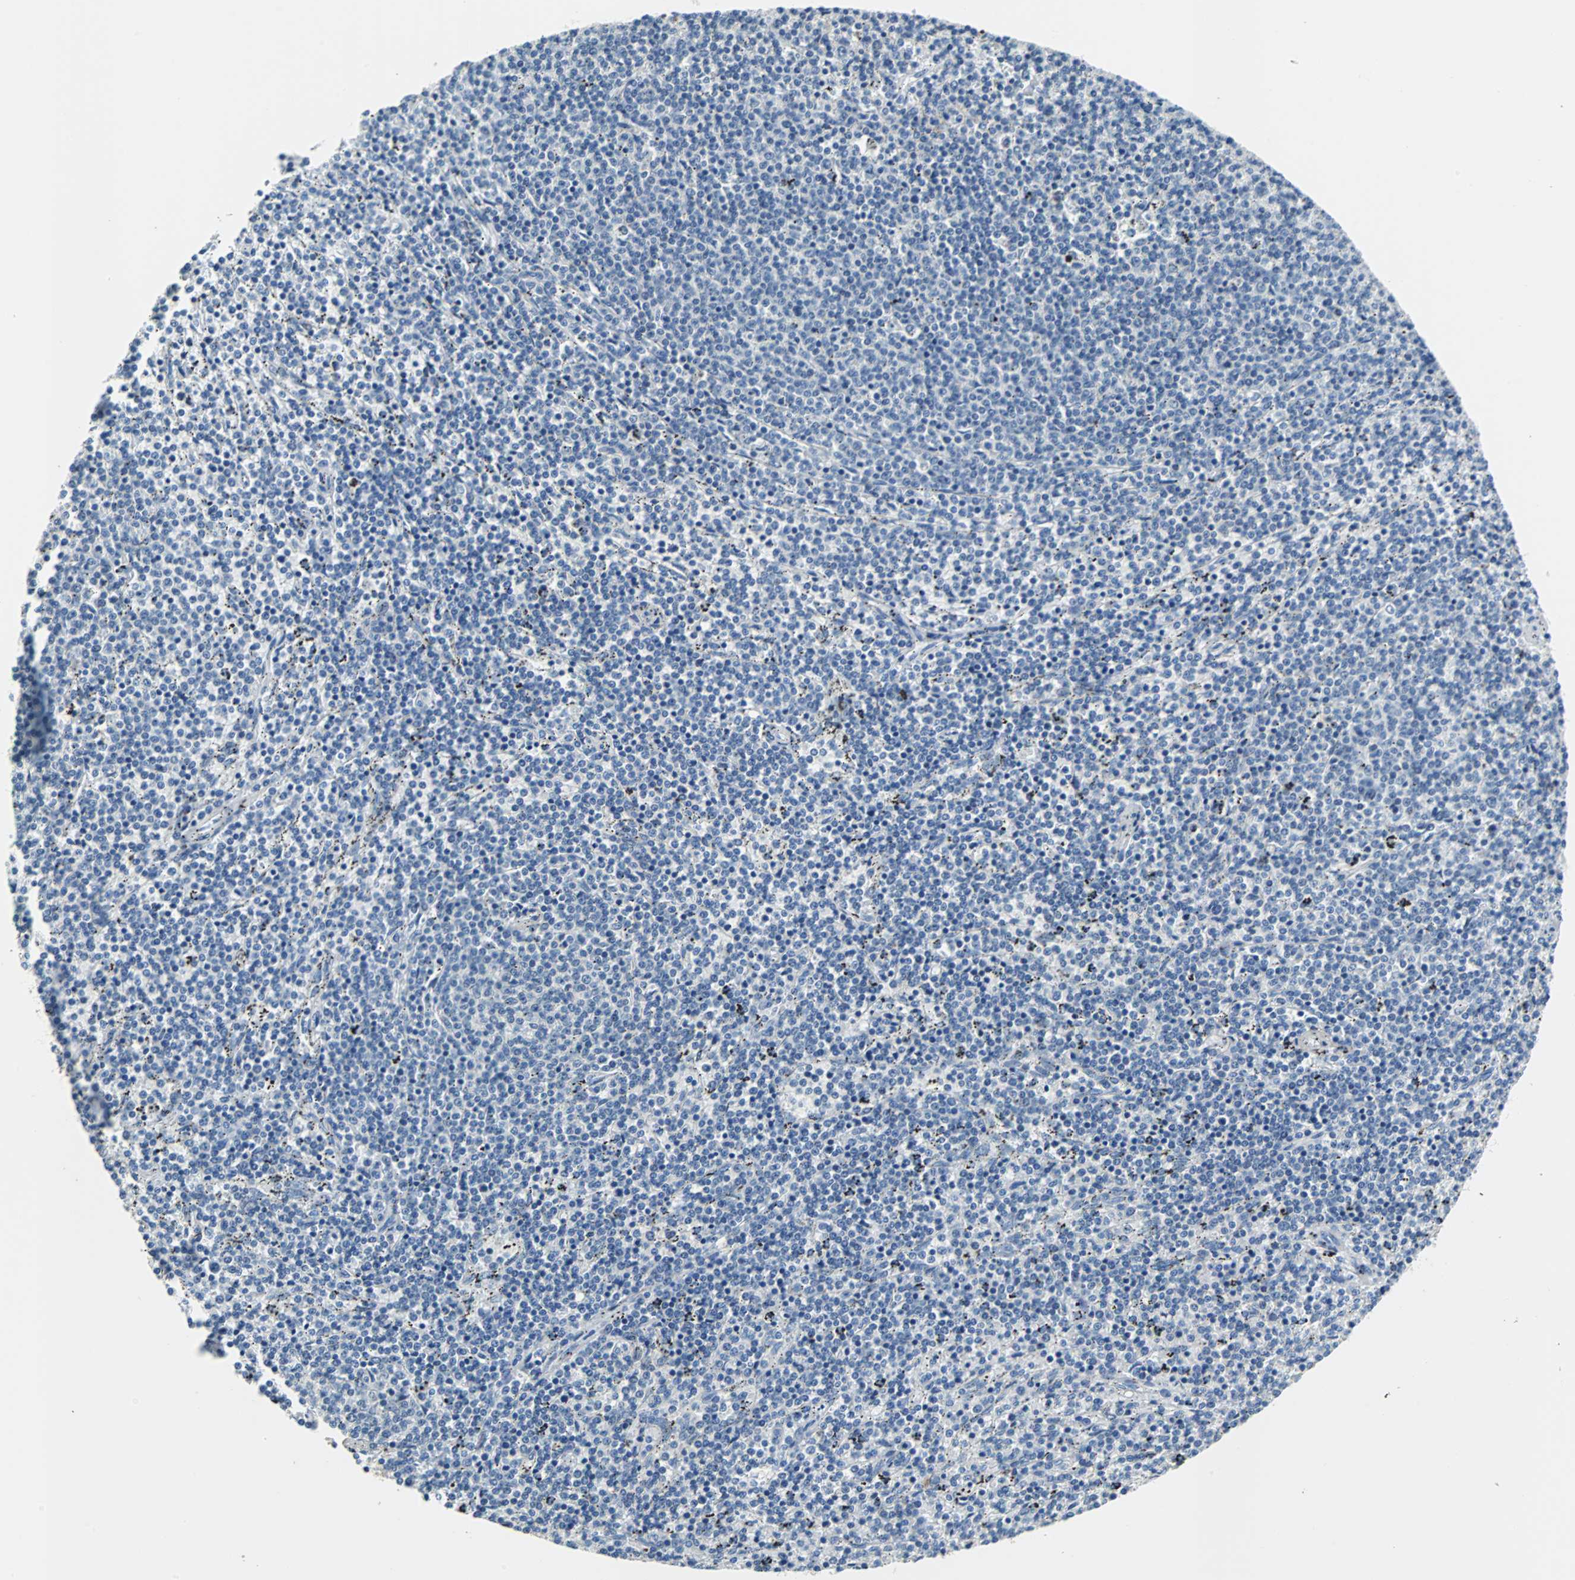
{"staining": {"intensity": "negative", "quantity": "none", "location": "none"}, "tissue": "lymphoma", "cell_type": "Tumor cells", "image_type": "cancer", "snomed": [{"axis": "morphology", "description": "Malignant lymphoma, non-Hodgkin's type, Low grade"}, {"axis": "topography", "description": "Spleen"}], "caption": "Photomicrograph shows no significant protein expression in tumor cells of lymphoma.", "gene": "MUC7", "patient": {"sex": "female", "age": 50}}